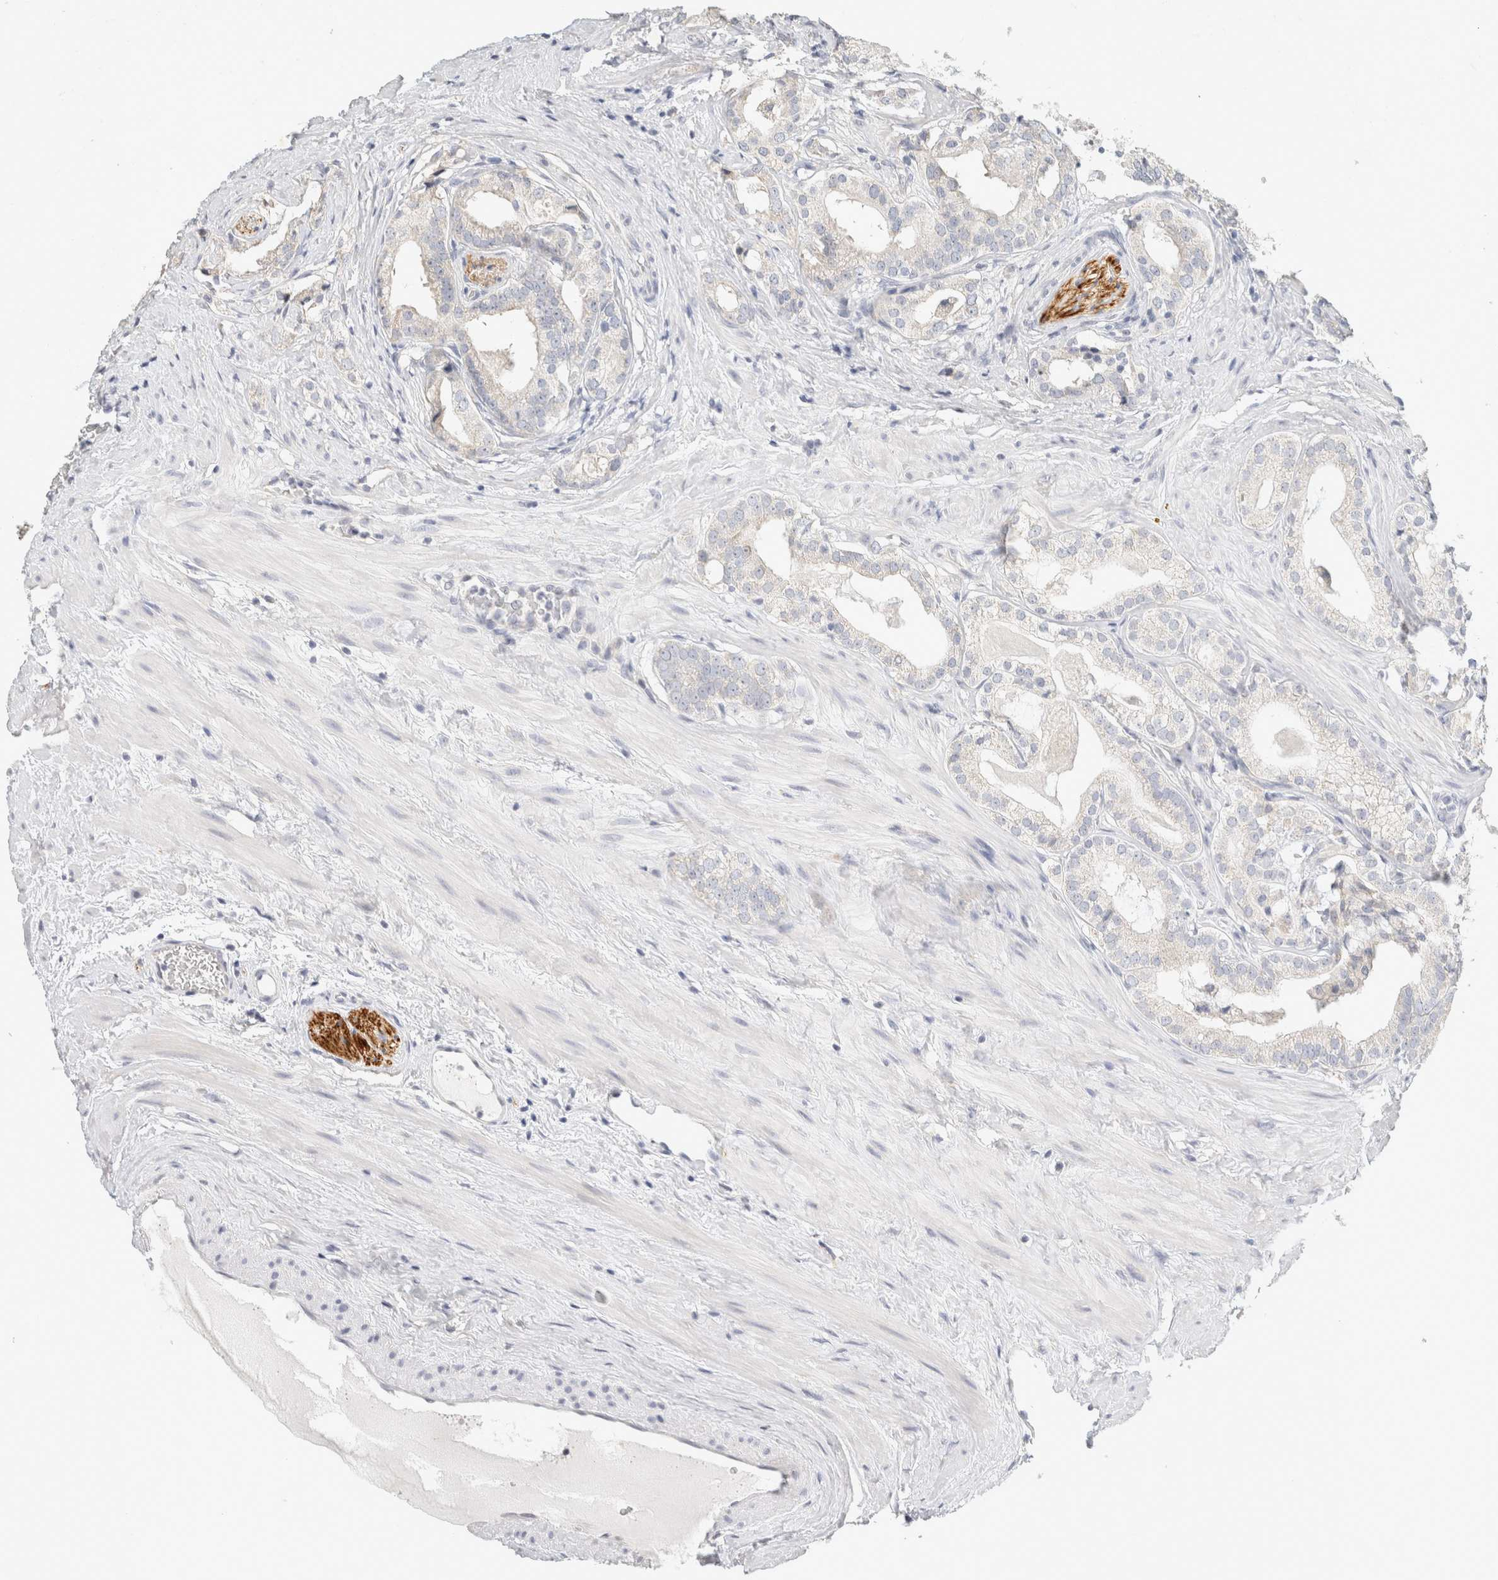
{"staining": {"intensity": "negative", "quantity": "none", "location": "none"}, "tissue": "prostate cancer", "cell_type": "Tumor cells", "image_type": "cancer", "snomed": [{"axis": "morphology", "description": "Adenocarcinoma, Low grade"}, {"axis": "topography", "description": "Prostate"}], "caption": "There is no significant positivity in tumor cells of prostate cancer.", "gene": "NEFM", "patient": {"sex": "male", "age": 59}}